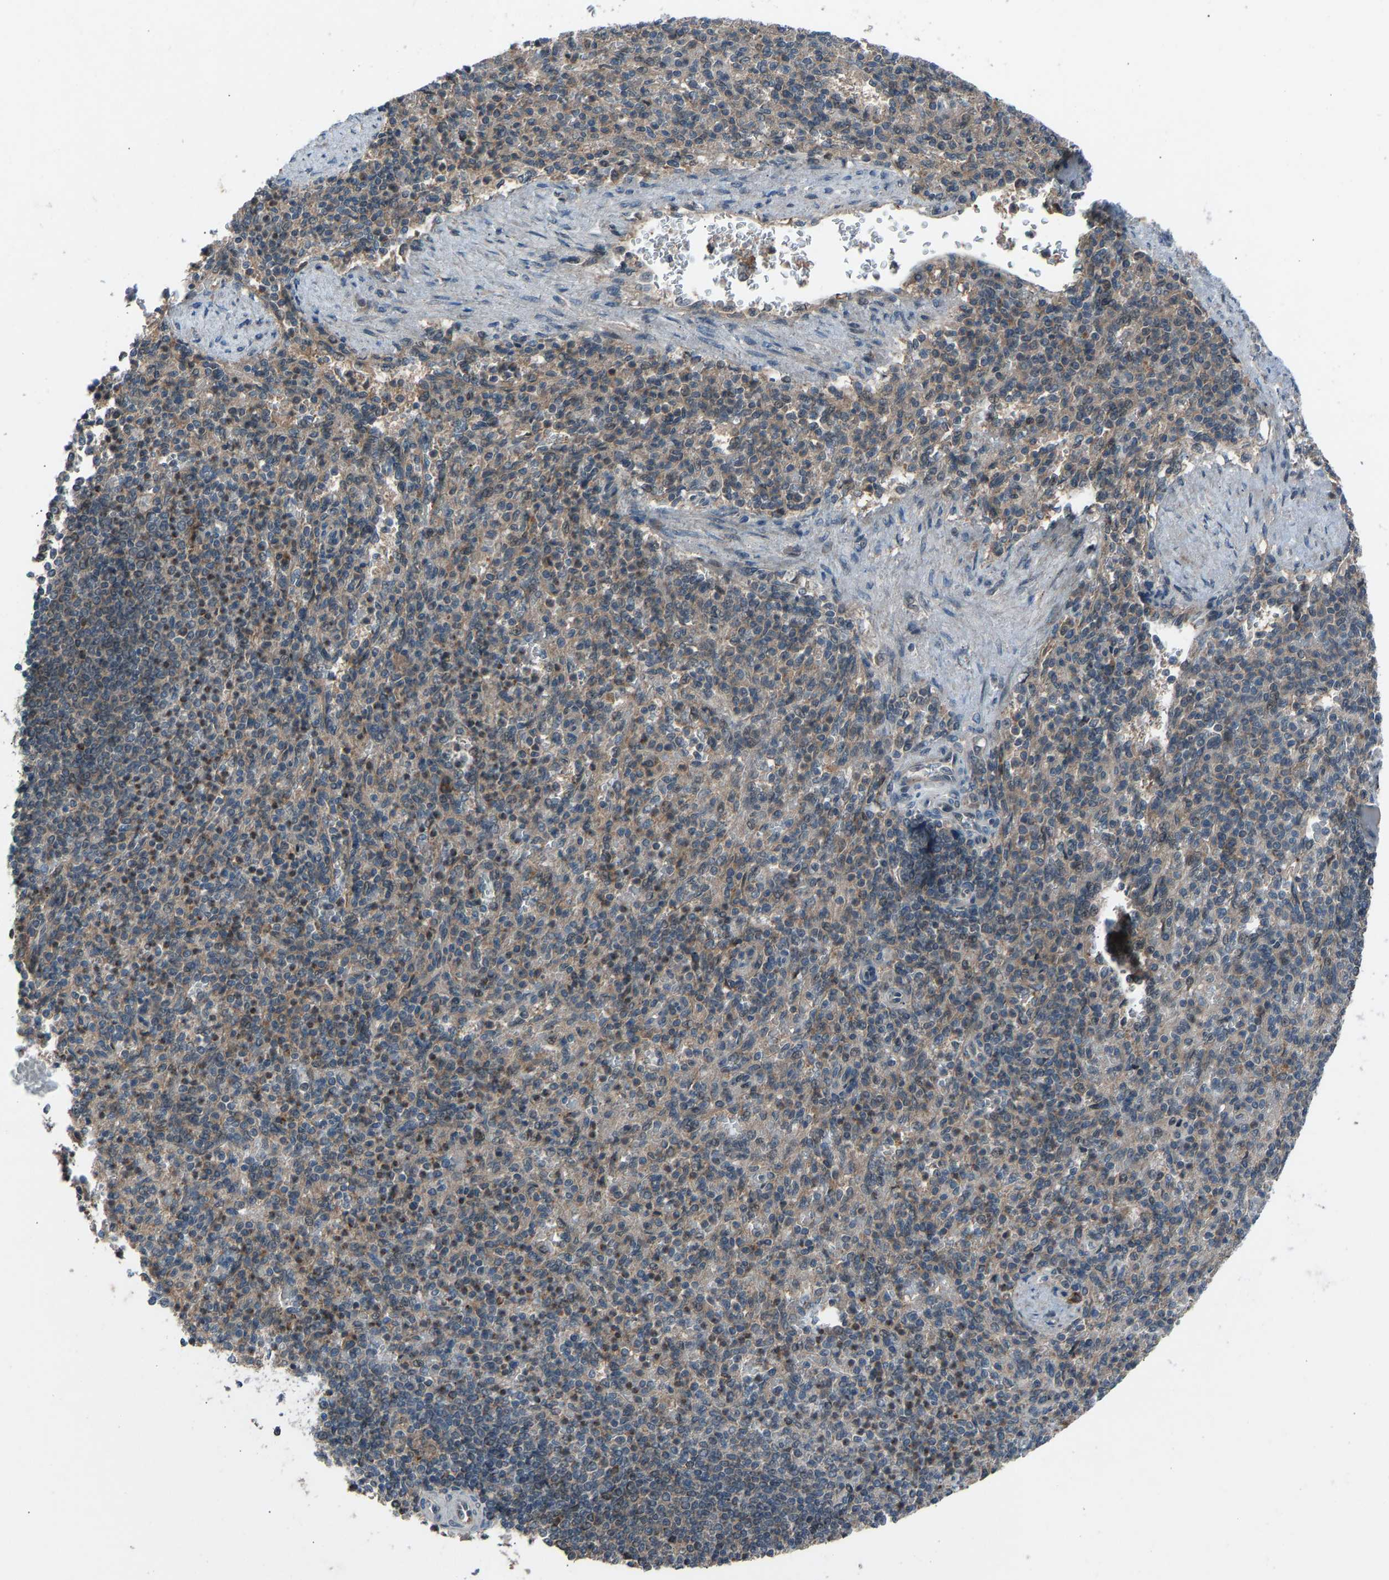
{"staining": {"intensity": "weak", "quantity": "25%-75%", "location": "cytoplasmic/membranous"}, "tissue": "spleen", "cell_type": "Cells in red pulp", "image_type": "normal", "snomed": [{"axis": "morphology", "description": "Normal tissue, NOS"}, {"axis": "topography", "description": "Spleen"}], "caption": "Spleen stained with DAB immunohistochemistry demonstrates low levels of weak cytoplasmic/membranous positivity in about 25%-75% of cells in red pulp. (IHC, brightfield microscopy, high magnification).", "gene": "SLC43A1", "patient": {"sex": "female", "age": 74}}